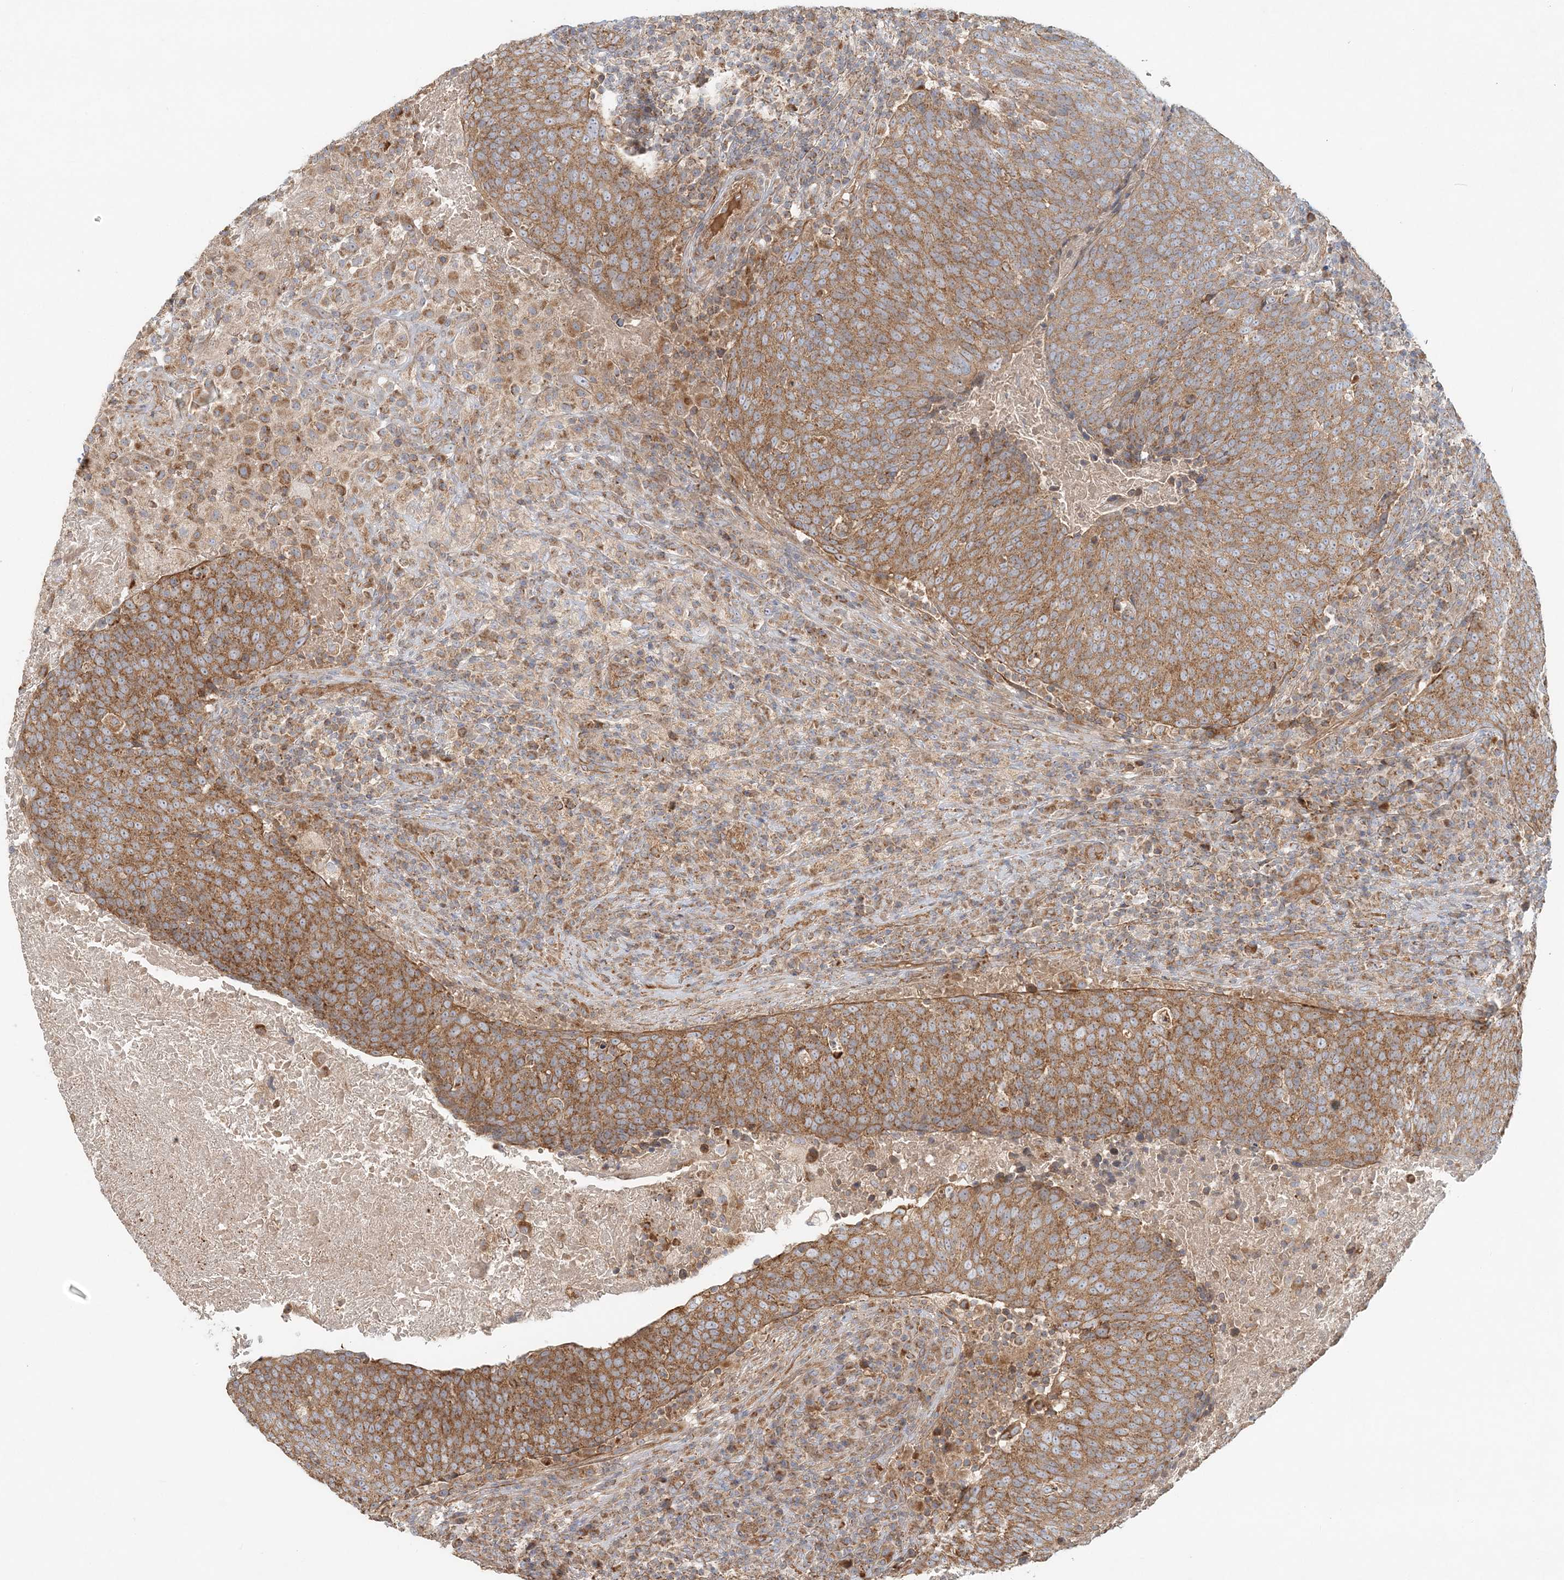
{"staining": {"intensity": "moderate", "quantity": ">75%", "location": "cytoplasmic/membranous"}, "tissue": "head and neck cancer", "cell_type": "Tumor cells", "image_type": "cancer", "snomed": [{"axis": "morphology", "description": "Squamous cell carcinoma, NOS"}, {"axis": "morphology", "description": "Squamous cell carcinoma, metastatic, NOS"}, {"axis": "topography", "description": "Lymph node"}, {"axis": "topography", "description": "Head-Neck"}], "caption": "Protein expression analysis of human metastatic squamous cell carcinoma (head and neck) reveals moderate cytoplasmic/membranous expression in approximately >75% of tumor cells.", "gene": "KIAA0232", "patient": {"sex": "male", "age": 62}}